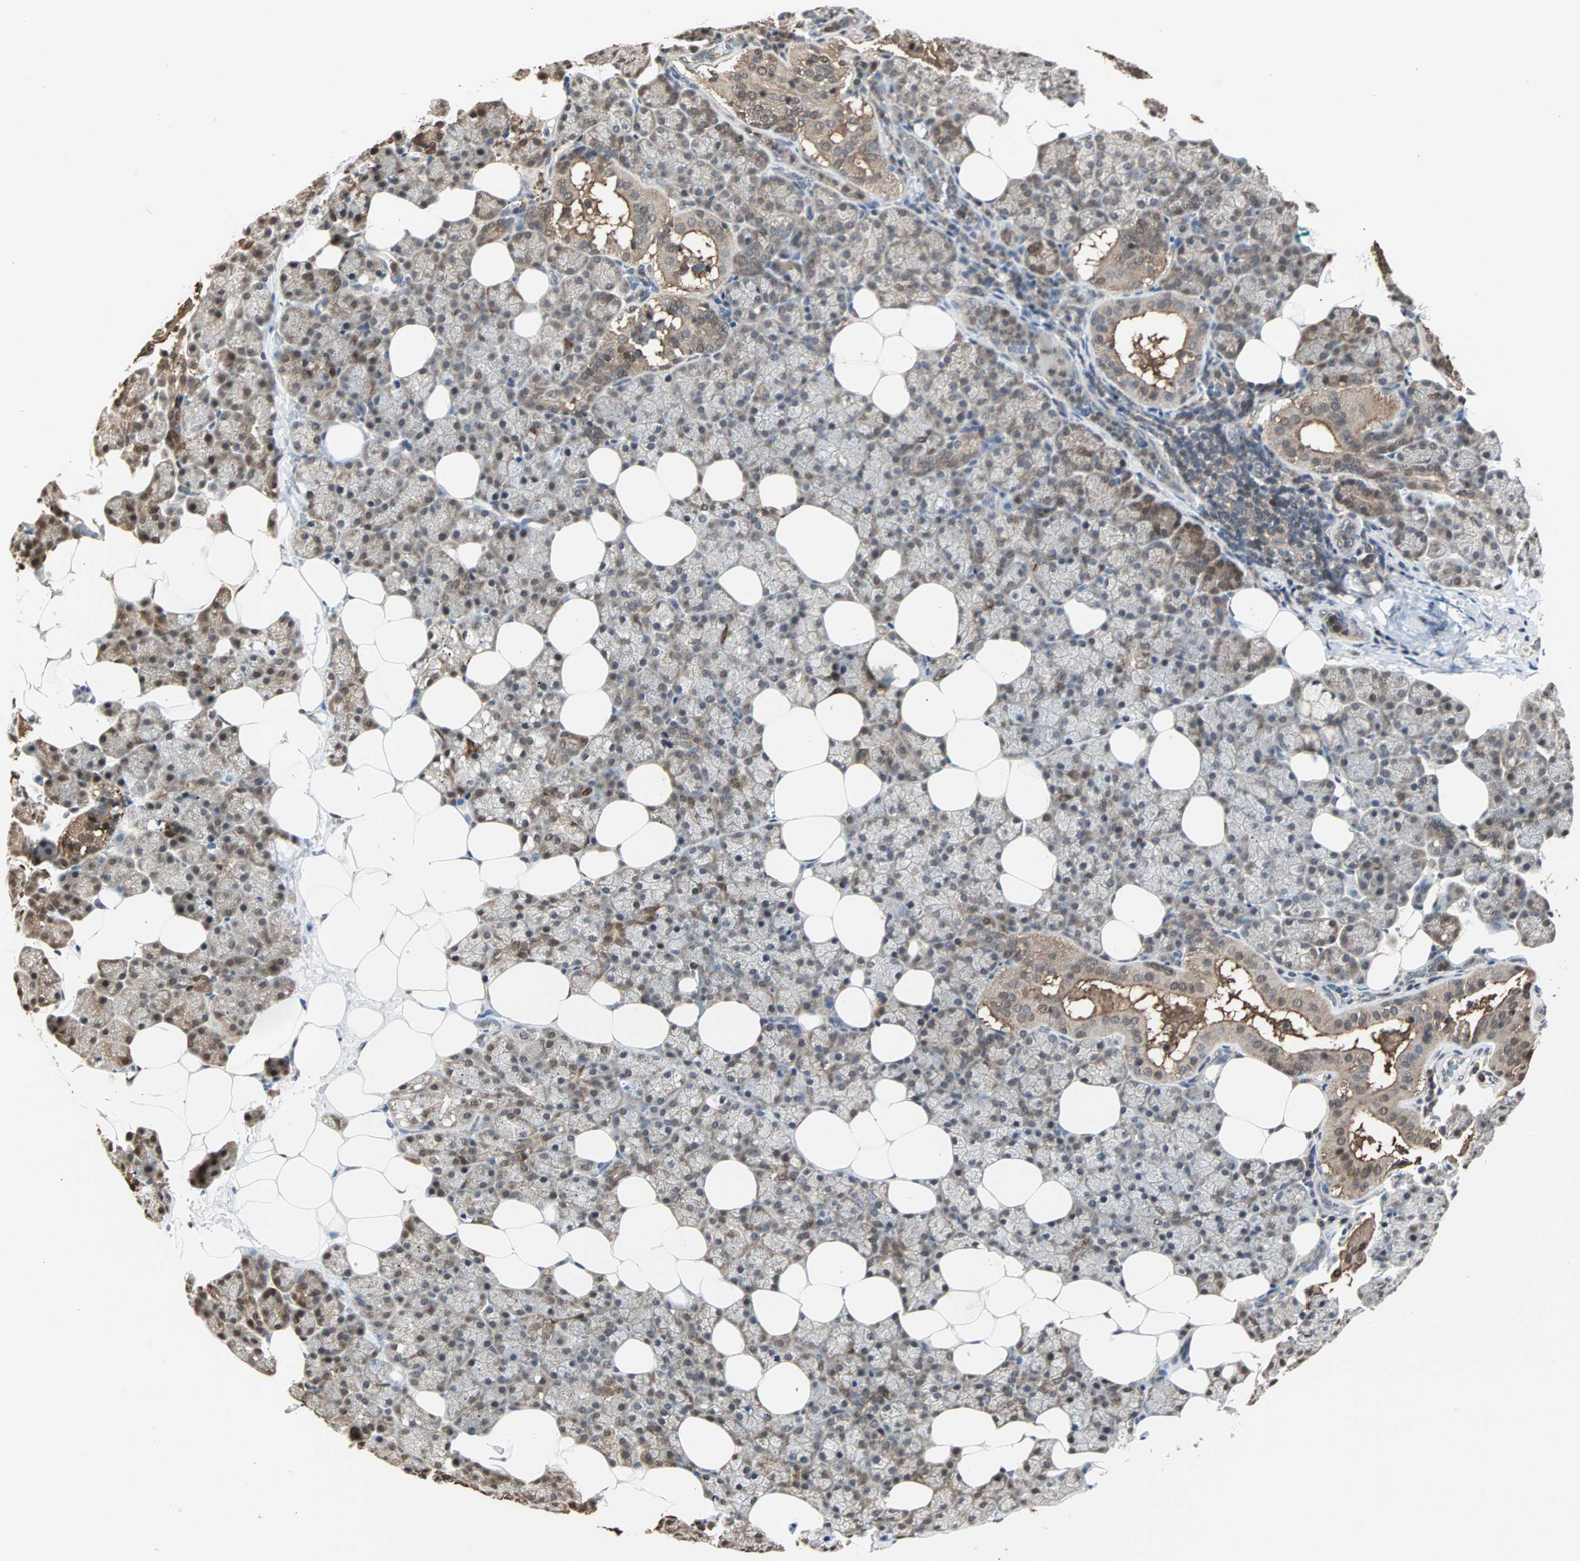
{"staining": {"intensity": "moderate", "quantity": "25%-75%", "location": "cytoplasmic/membranous,nuclear"}, "tissue": "salivary gland", "cell_type": "Glandular cells", "image_type": "normal", "snomed": [{"axis": "morphology", "description": "Normal tissue, NOS"}, {"axis": "topography", "description": "Lymph node"}, {"axis": "topography", "description": "Salivary gland"}], "caption": "Unremarkable salivary gland displays moderate cytoplasmic/membranous,nuclear staining in approximately 25%-75% of glandular cells.", "gene": "DRG2", "patient": {"sex": "male", "age": 8}}